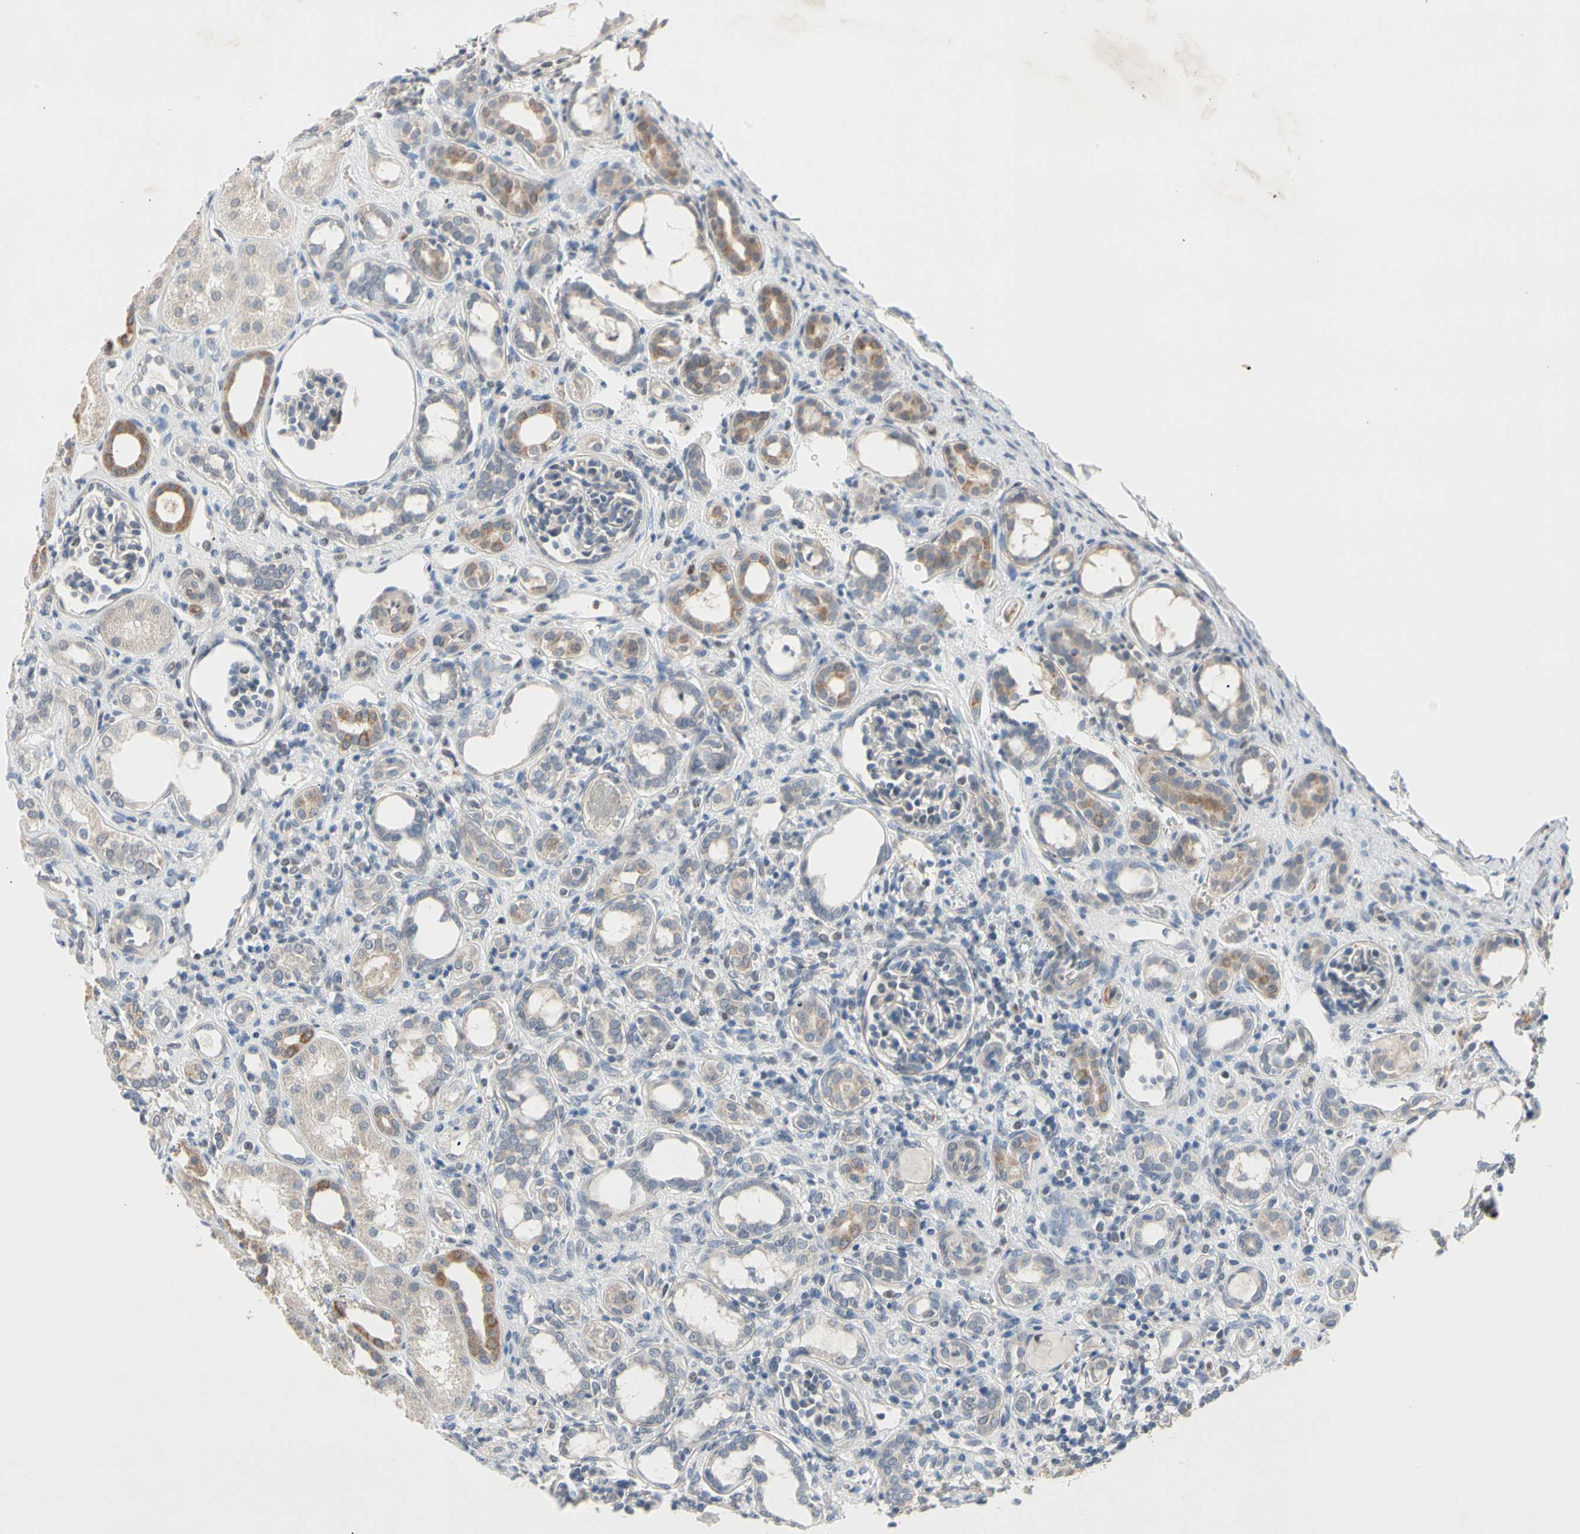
{"staining": {"intensity": "weak", "quantity": "25%-75%", "location": "cytoplasmic/membranous"}, "tissue": "kidney", "cell_type": "Cells in glomeruli", "image_type": "normal", "snomed": [{"axis": "morphology", "description": "Normal tissue, NOS"}, {"axis": "topography", "description": "Kidney"}], "caption": "A histopathology image of human kidney stained for a protein shows weak cytoplasmic/membranous brown staining in cells in glomeruli. (Brightfield microscopy of DAB IHC at high magnification).", "gene": "MARK1", "patient": {"sex": "male", "age": 7}}